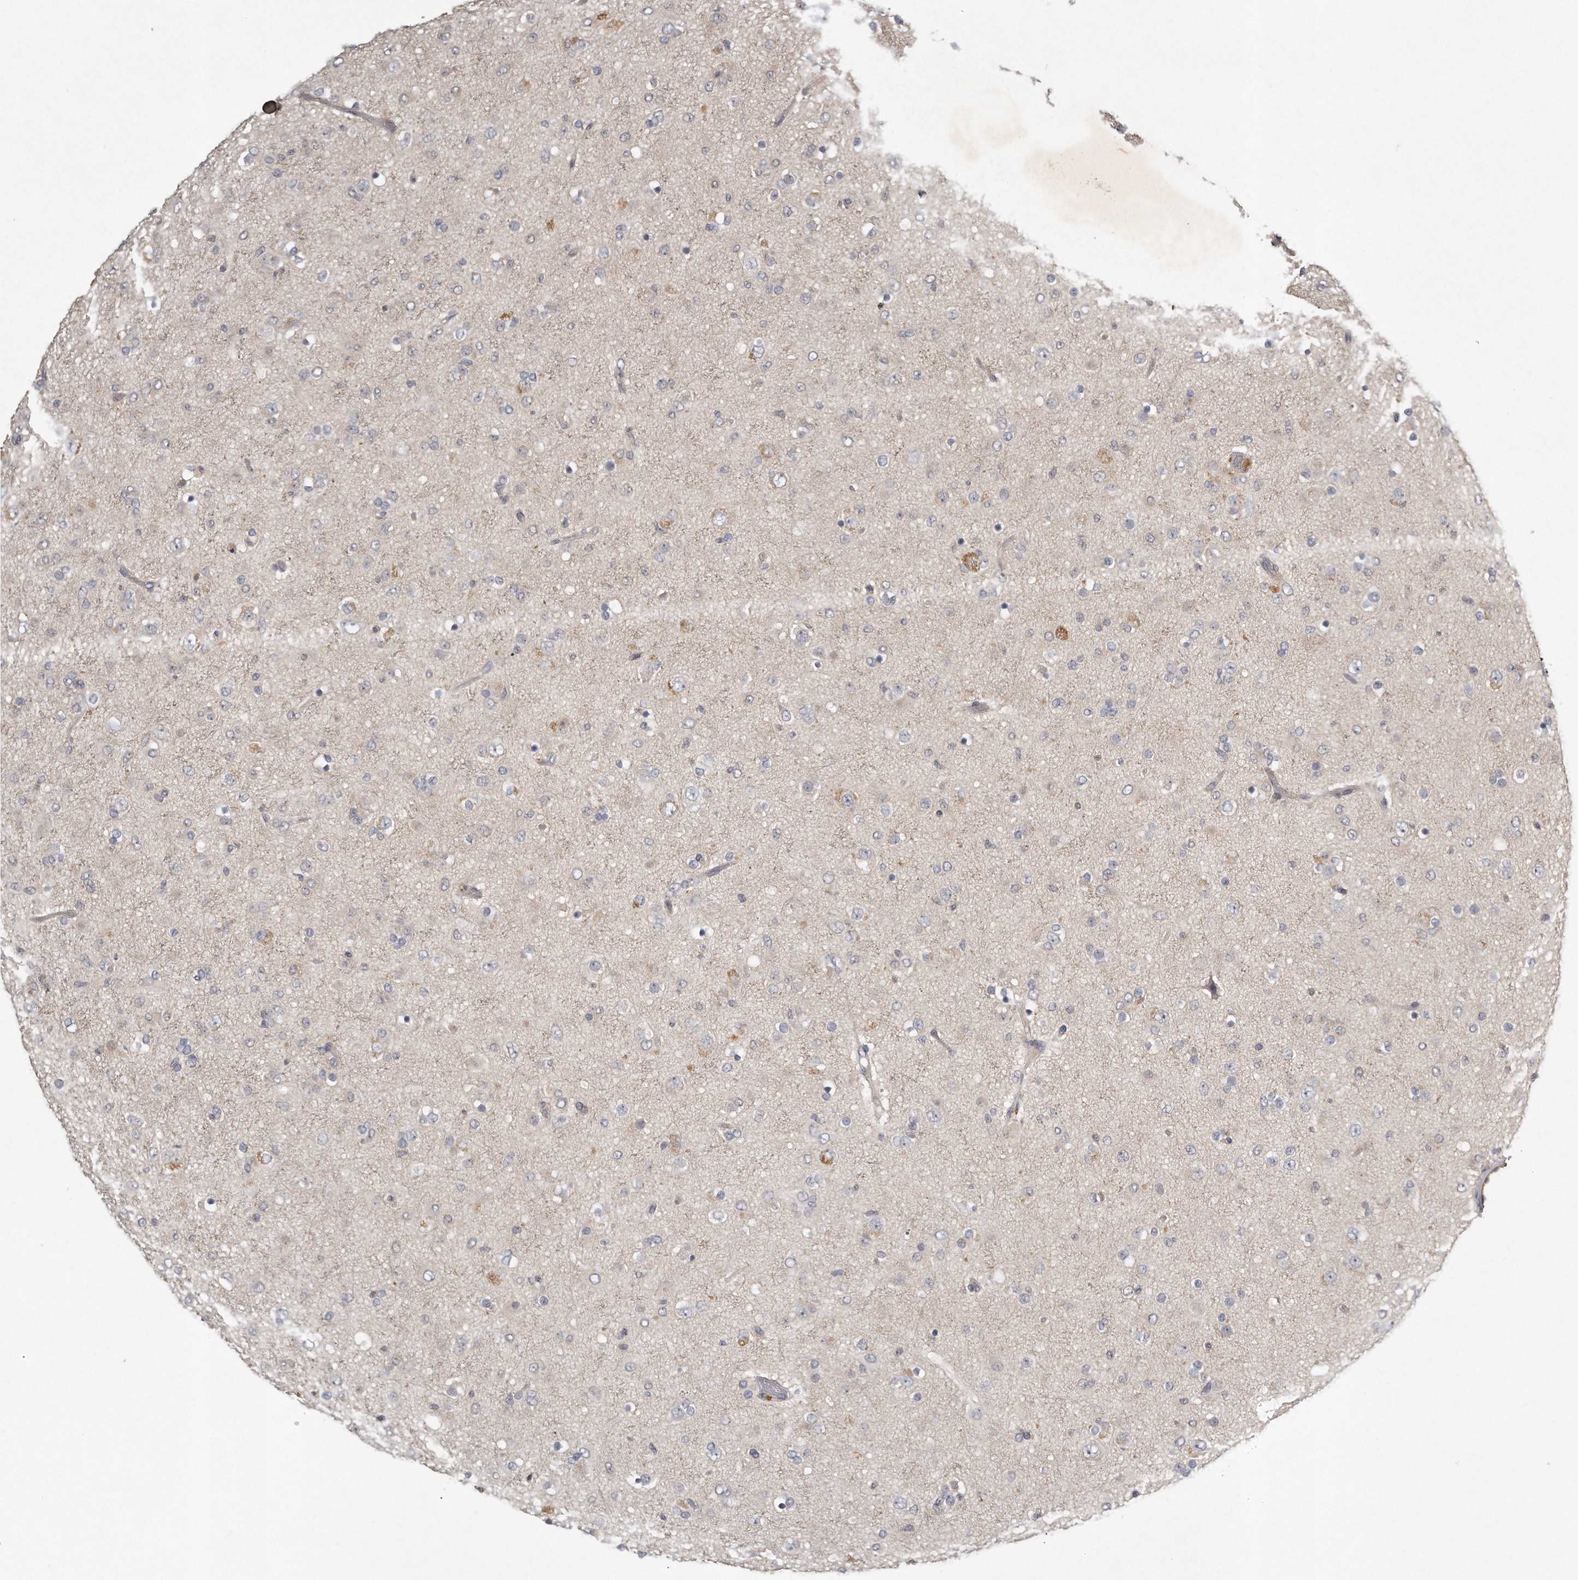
{"staining": {"intensity": "negative", "quantity": "none", "location": "none"}, "tissue": "glioma", "cell_type": "Tumor cells", "image_type": "cancer", "snomed": [{"axis": "morphology", "description": "Glioma, malignant, Low grade"}, {"axis": "topography", "description": "Brain"}], "caption": "Immunohistochemistry (IHC) image of glioma stained for a protein (brown), which shows no staining in tumor cells. (DAB immunohistochemistry (IHC), high magnification).", "gene": "GGCT", "patient": {"sex": "male", "age": 65}}